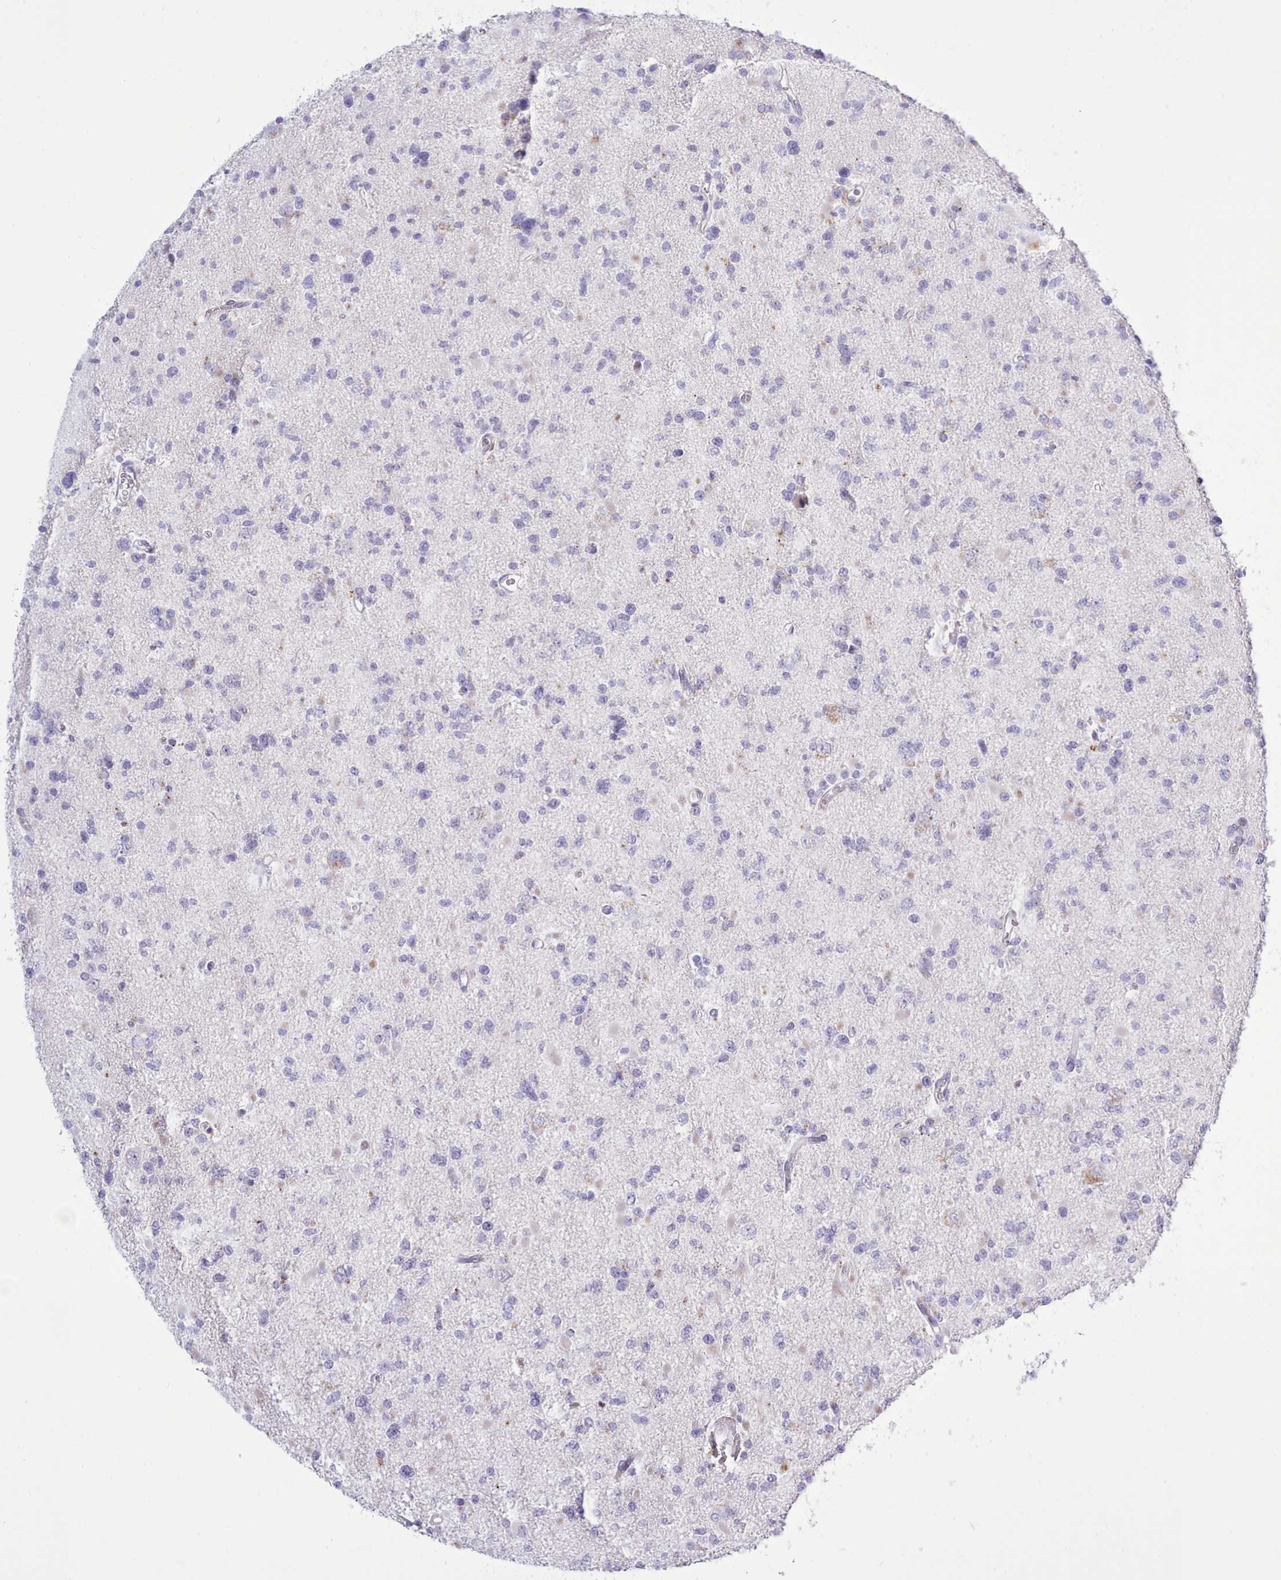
{"staining": {"intensity": "negative", "quantity": "none", "location": "none"}, "tissue": "glioma", "cell_type": "Tumor cells", "image_type": "cancer", "snomed": [{"axis": "morphology", "description": "Glioma, malignant, Low grade"}, {"axis": "topography", "description": "Brain"}], "caption": "Tumor cells are negative for brown protein staining in malignant low-grade glioma.", "gene": "SRD5A1", "patient": {"sex": "female", "age": 22}}